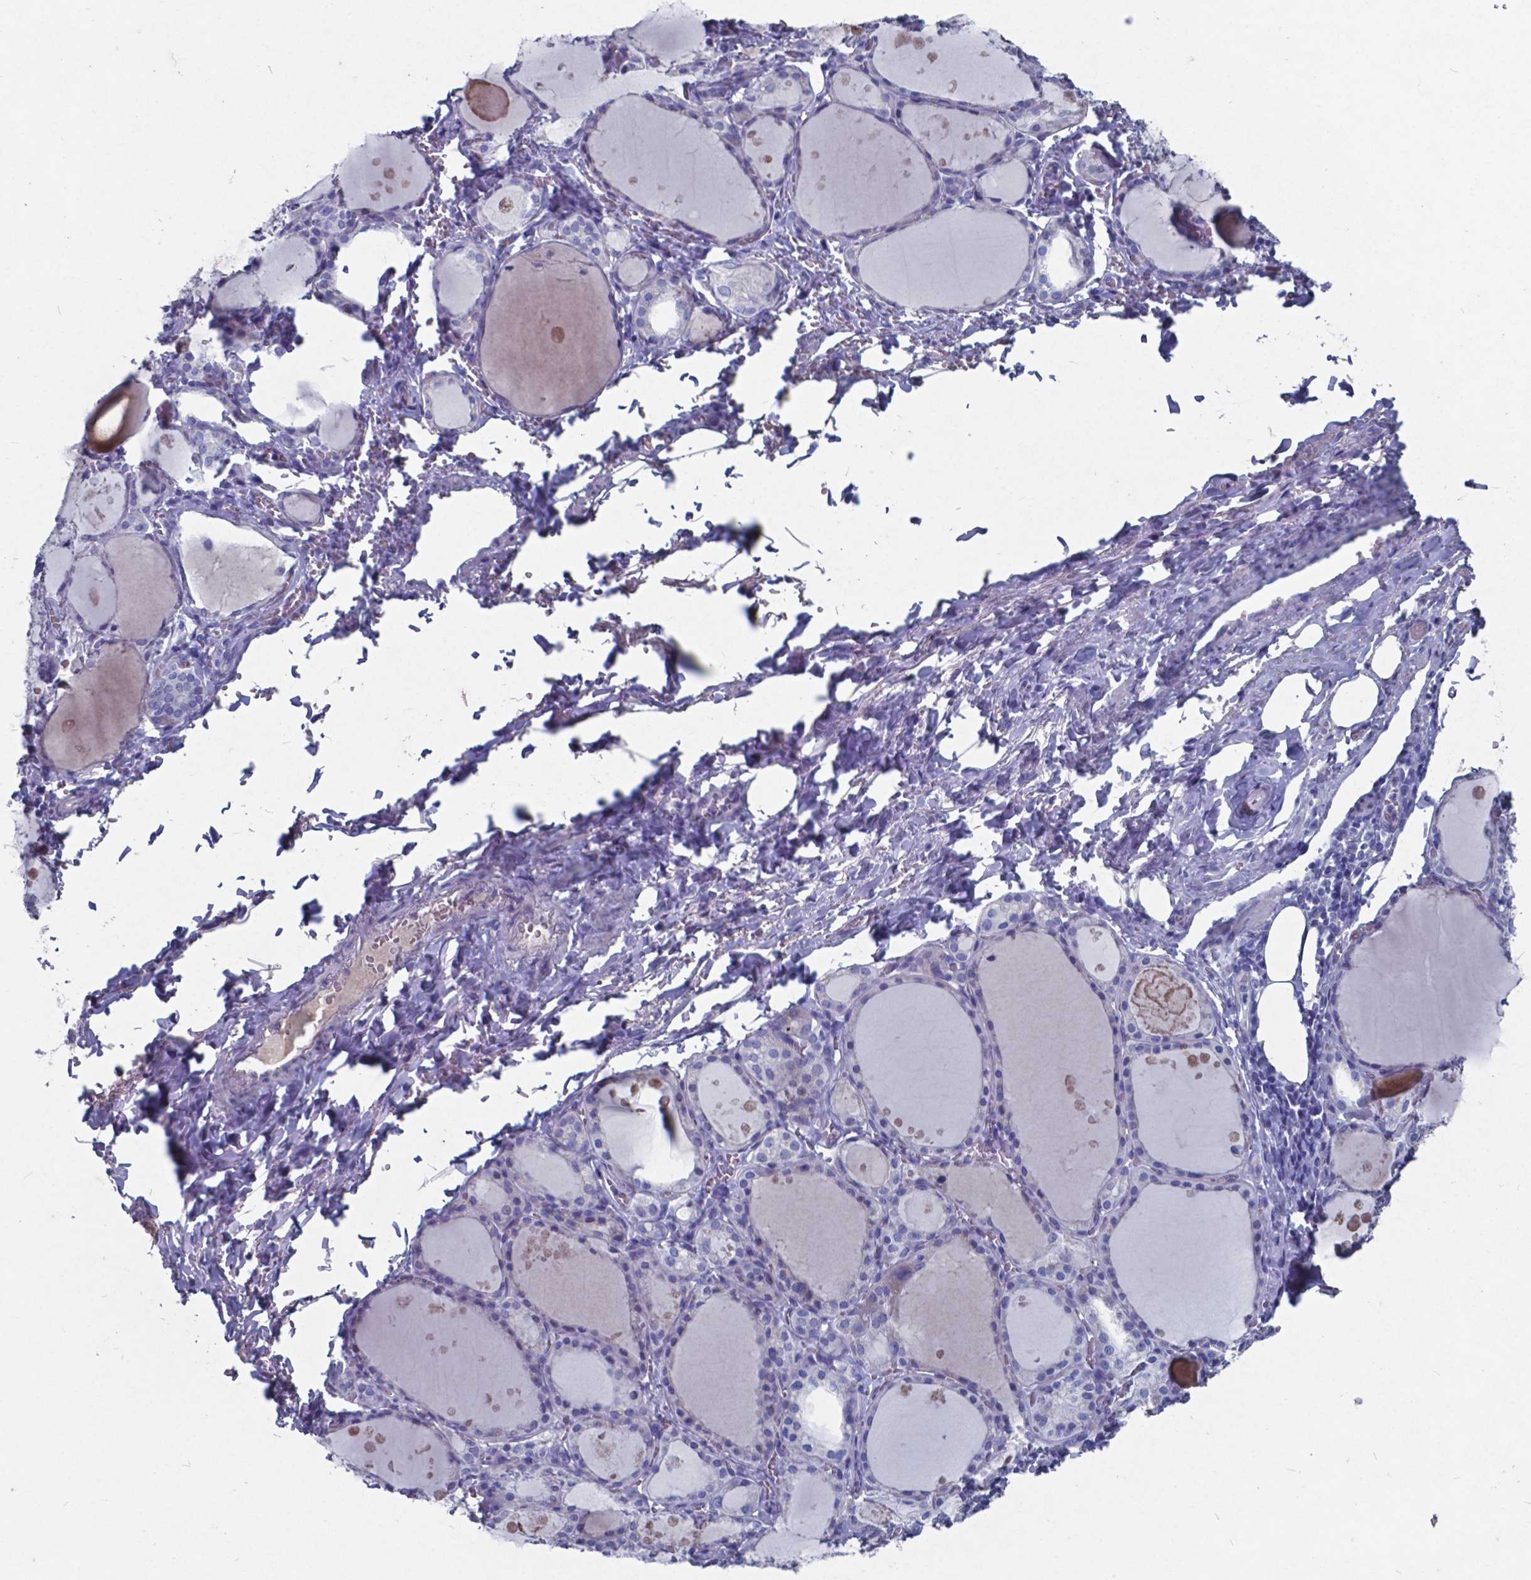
{"staining": {"intensity": "negative", "quantity": "none", "location": "none"}, "tissue": "thyroid gland", "cell_type": "Glandular cells", "image_type": "normal", "snomed": [{"axis": "morphology", "description": "Normal tissue, NOS"}, {"axis": "topography", "description": "Thyroid gland"}], "caption": "Immunohistochemical staining of unremarkable human thyroid gland displays no significant positivity in glandular cells. (DAB (3,3'-diaminobenzidine) IHC visualized using brightfield microscopy, high magnification).", "gene": "TTR", "patient": {"sex": "male", "age": 68}}